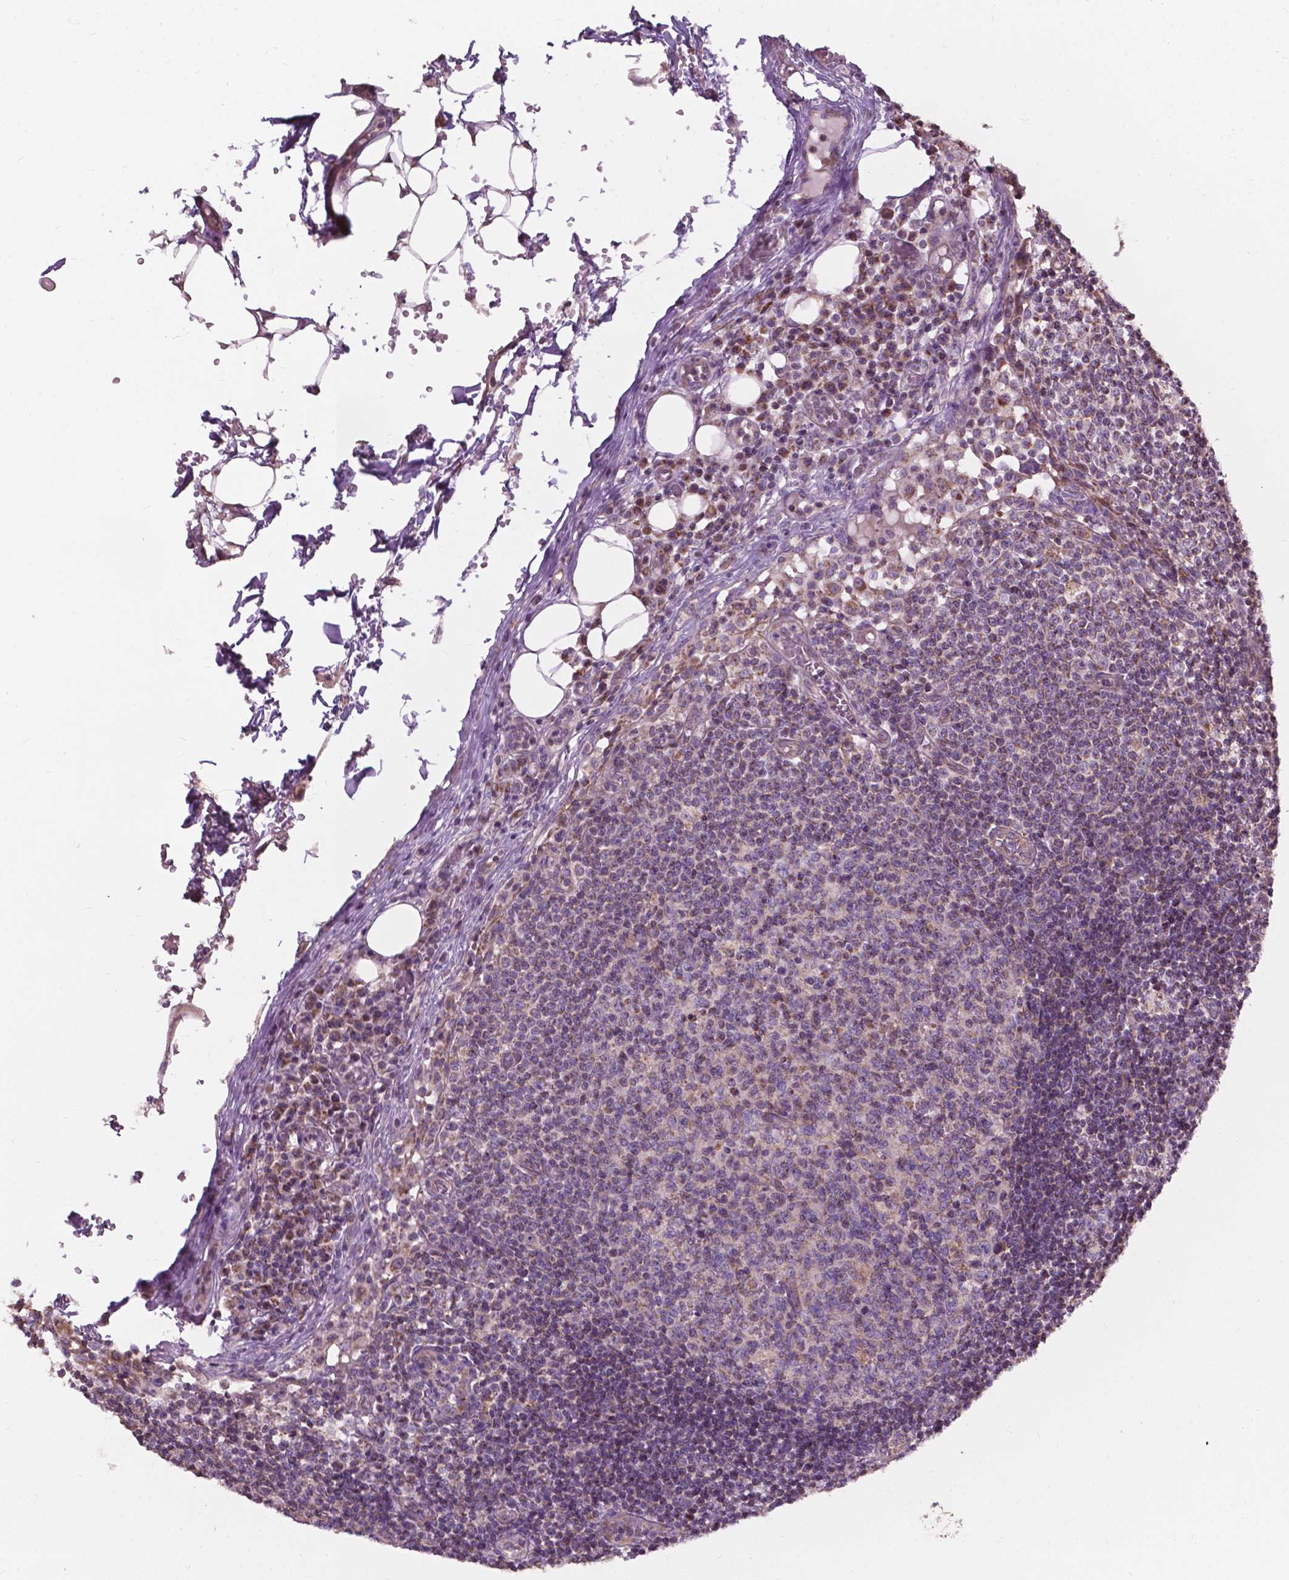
{"staining": {"intensity": "negative", "quantity": "none", "location": "none"}, "tissue": "lymph node", "cell_type": "Germinal center cells", "image_type": "normal", "snomed": [{"axis": "morphology", "description": "Normal tissue, NOS"}, {"axis": "topography", "description": "Lymph node"}], "caption": "The micrograph displays no significant expression in germinal center cells of lymph node.", "gene": "NDUFA10", "patient": {"sex": "male", "age": 62}}